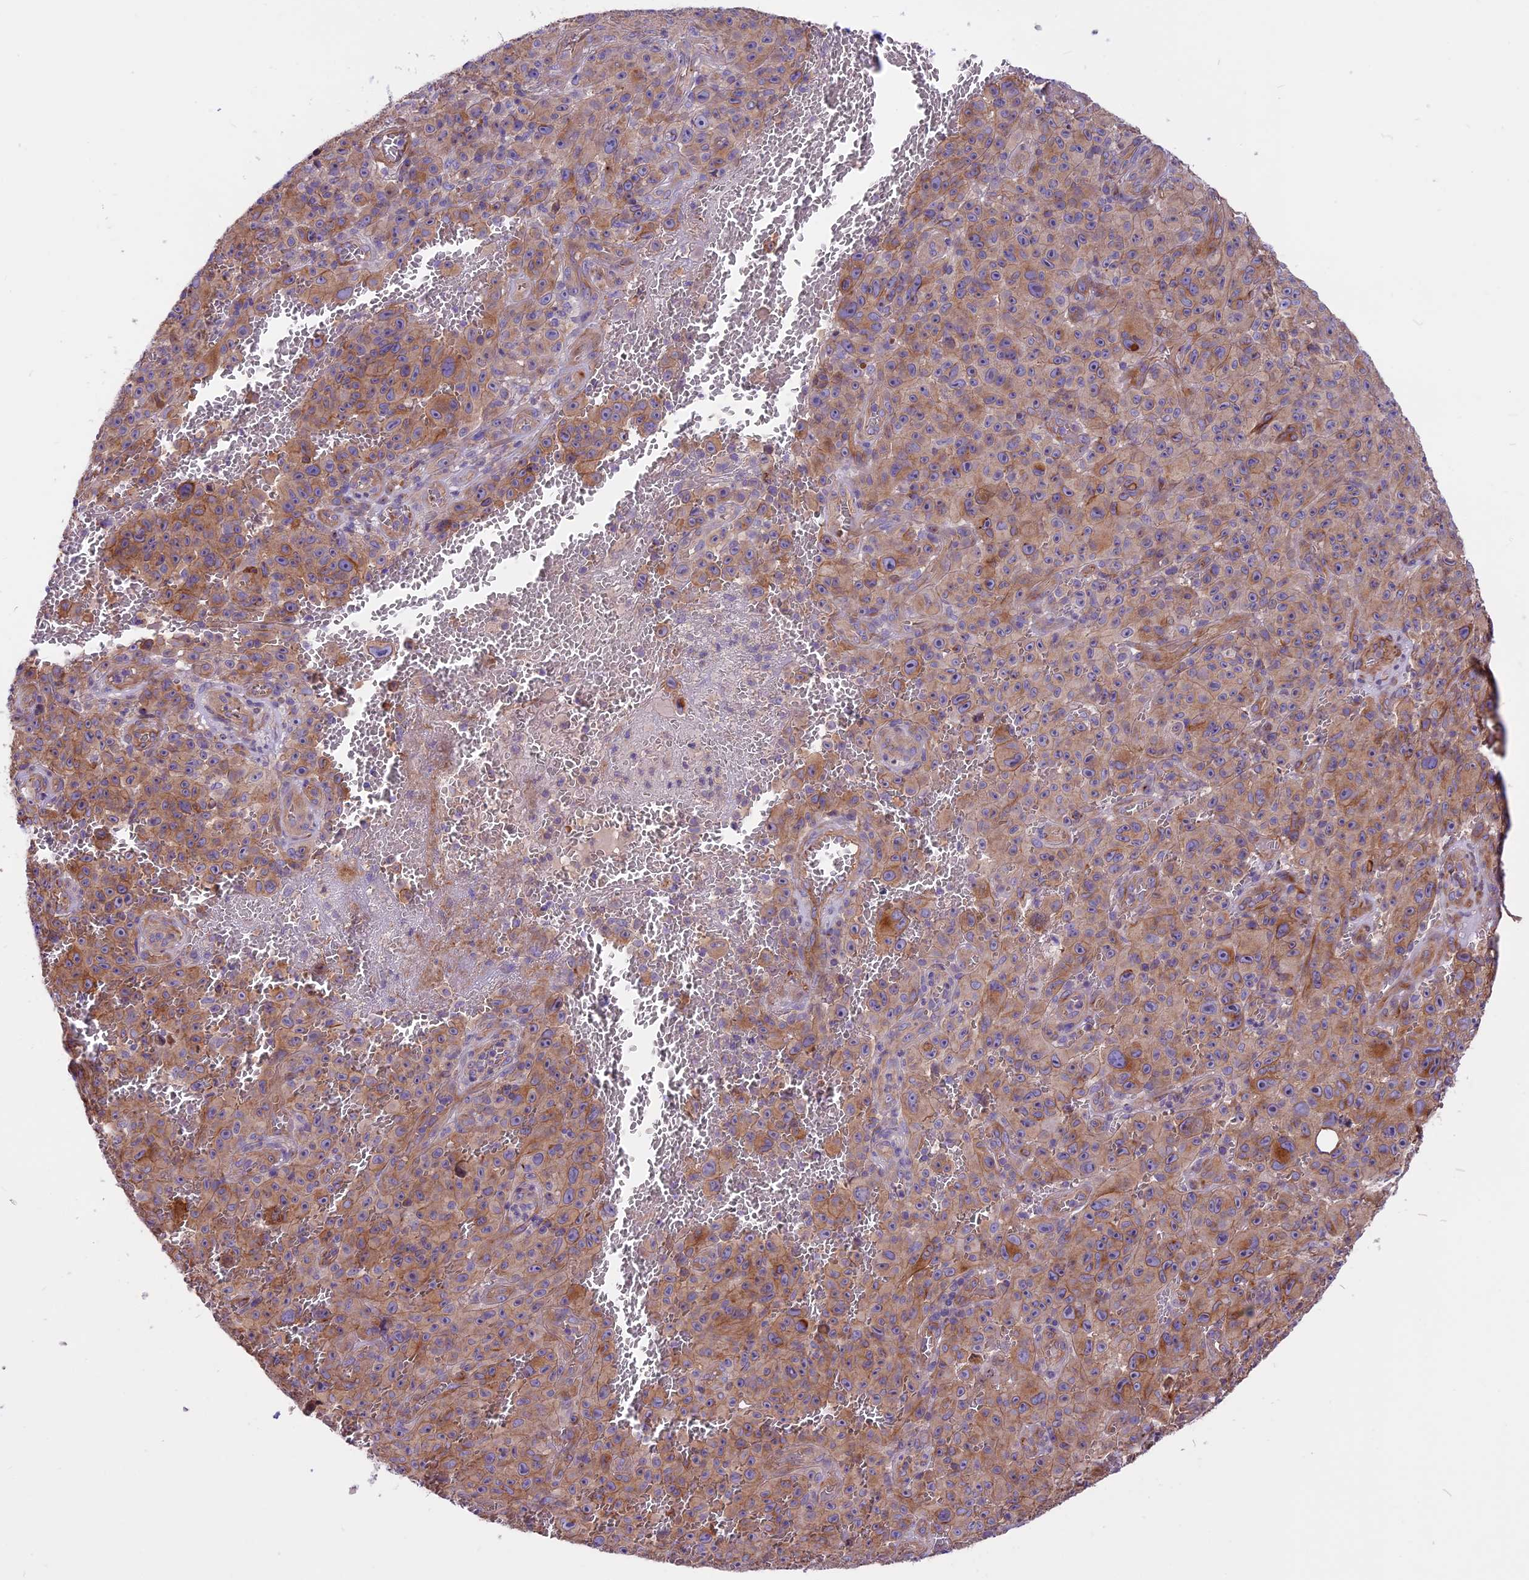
{"staining": {"intensity": "moderate", "quantity": ">75%", "location": "cytoplasmic/membranous"}, "tissue": "melanoma", "cell_type": "Tumor cells", "image_type": "cancer", "snomed": [{"axis": "morphology", "description": "Malignant melanoma, NOS"}, {"axis": "topography", "description": "Skin"}], "caption": "A medium amount of moderate cytoplasmic/membranous positivity is present in approximately >75% of tumor cells in malignant melanoma tissue. The protein of interest is shown in brown color, while the nuclei are stained blue.", "gene": "ANO3", "patient": {"sex": "female", "age": 82}}